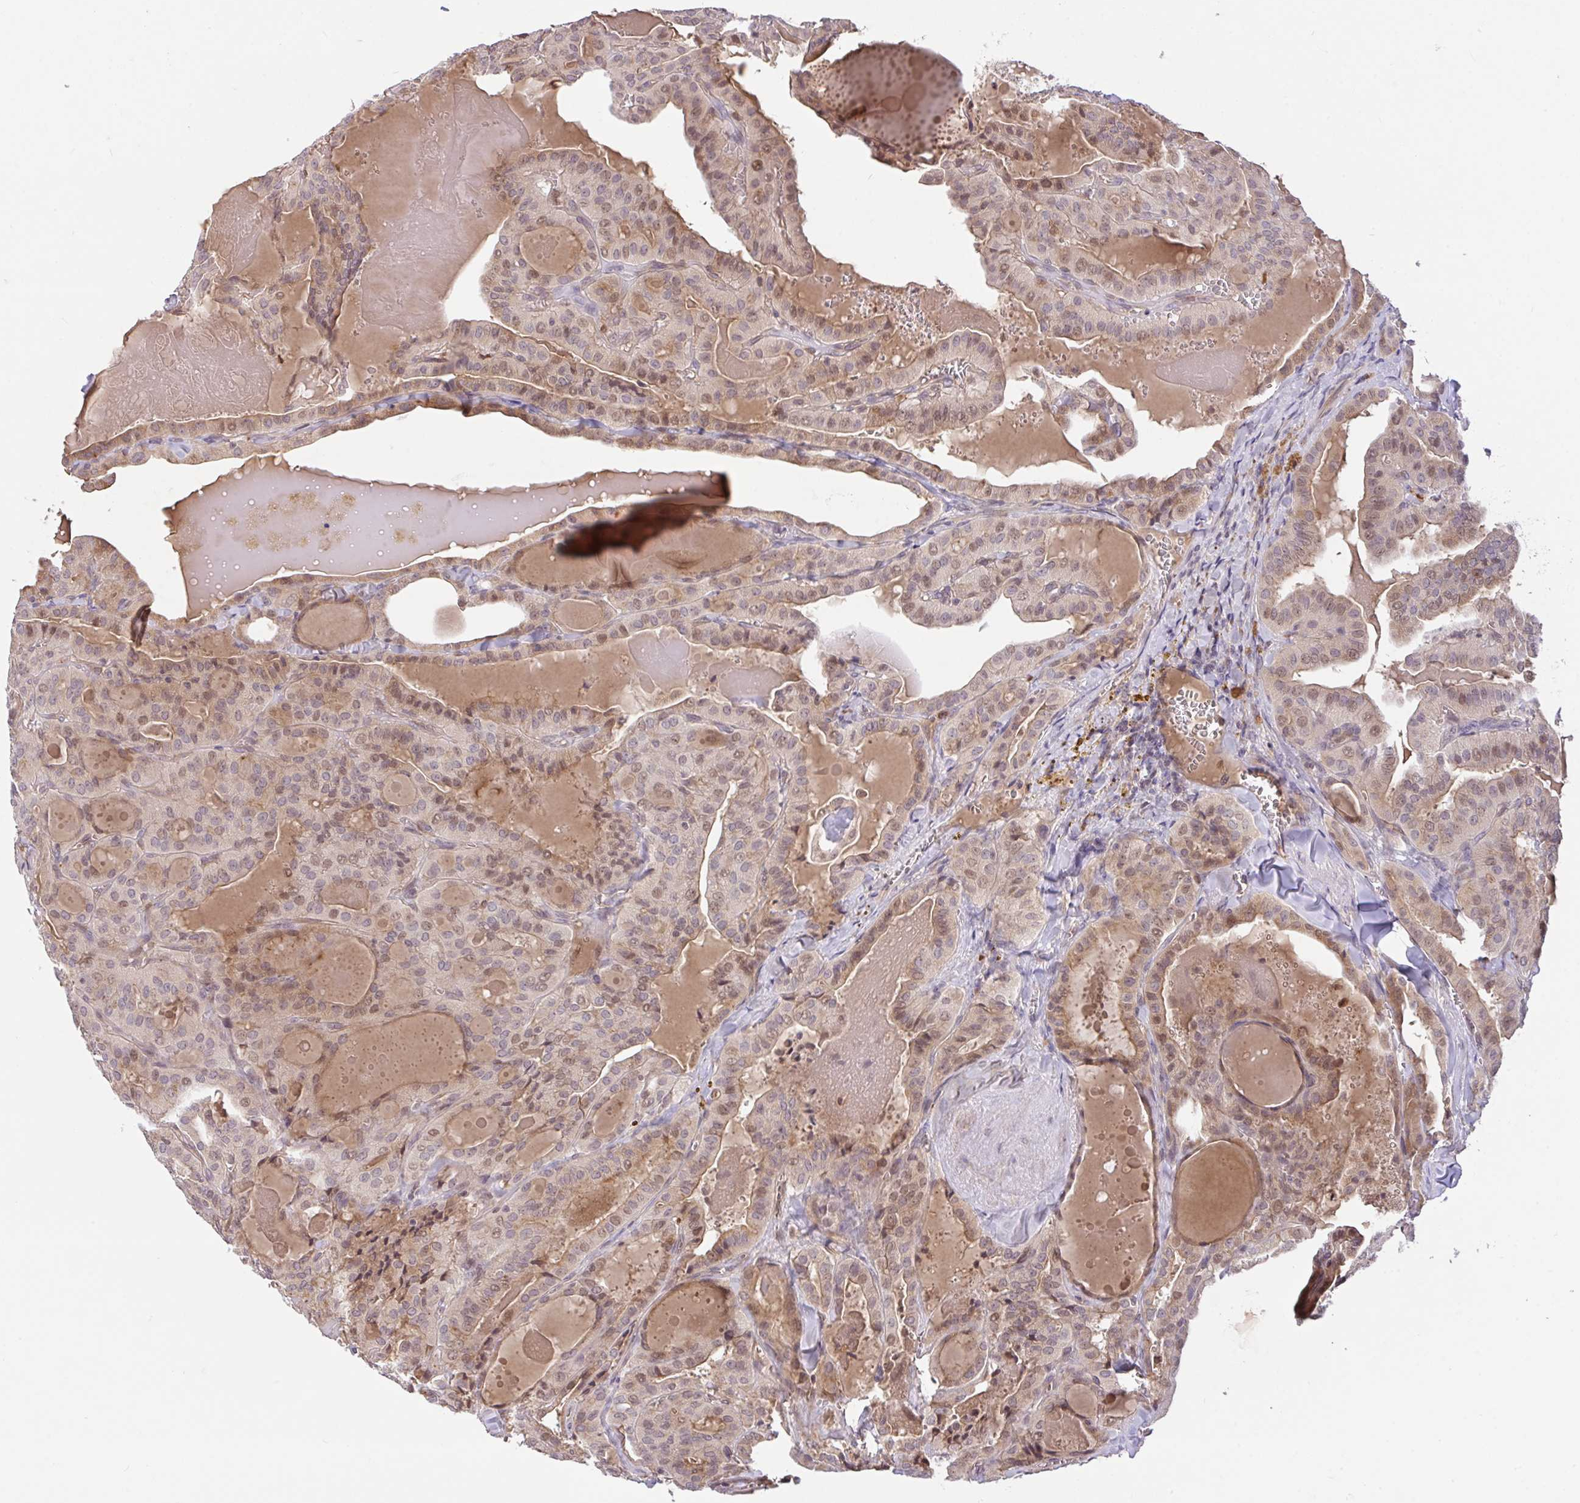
{"staining": {"intensity": "weak", "quantity": "<25%", "location": "cytoplasmic/membranous,nuclear"}, "tissue": "thyroid cancer", "cell_type": "Tumor cells", "image_type": "cancer", "snomed": [{"axis": "morphology", "description": "Papillary adenocarcinoma, NOS"}, {"axis": "topography", "description": "Thyroid gland"}], "caption": "There is no significant staining in tumor cells of thyroid cancer. (DAB IHC with hematoxylin counter stain).", "gene": "FCER1A", "patient": {"sex": "male", "age": 52}}